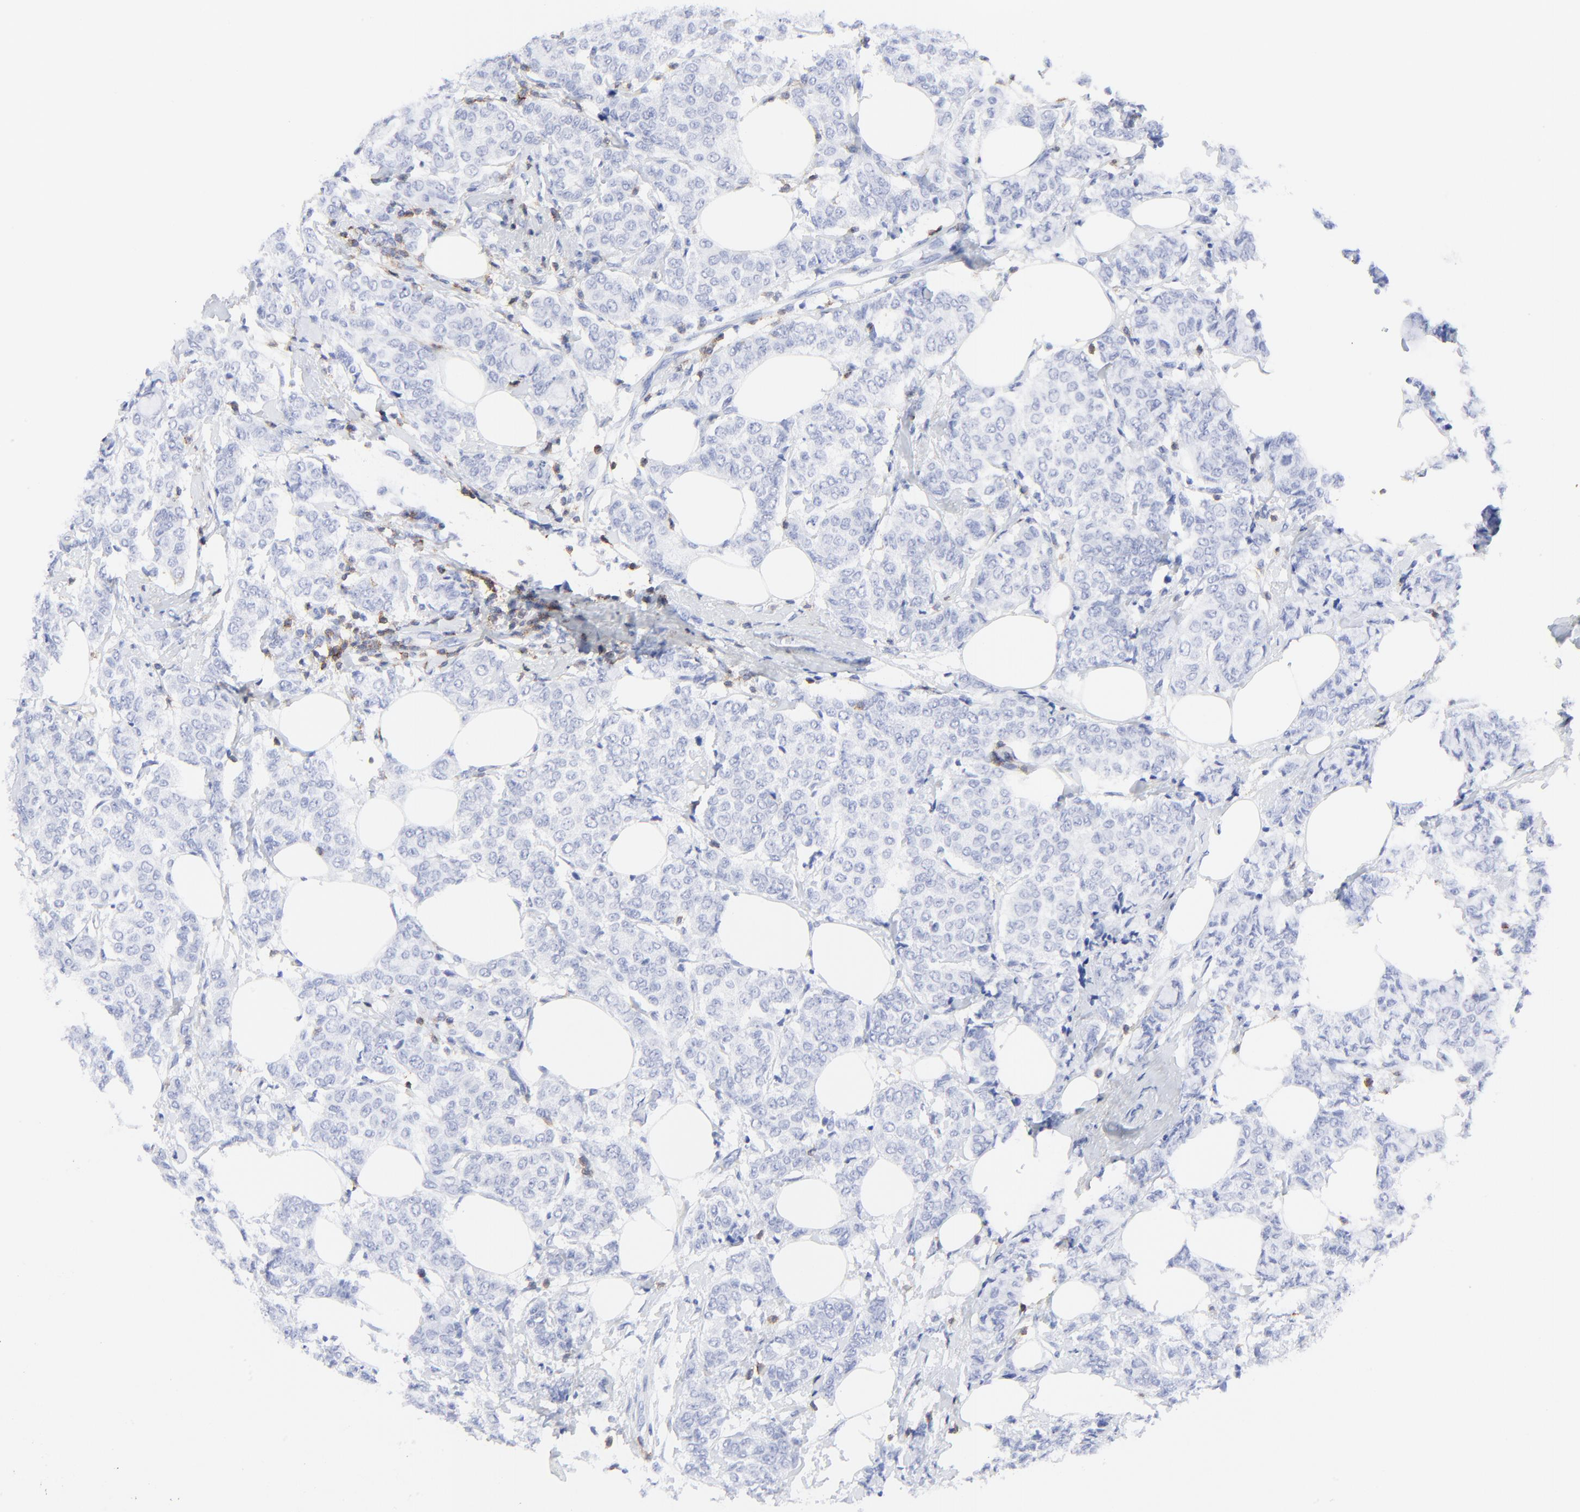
{"staining": {"intensity": "negative", "quantity": "none", "location": "none"}, "tissue": "breast cancer", "cell_type": "Tumor cells", "image_type": "cancer", "snomed": [{"axis": "morphology", "description": "Lobular carcinoma"}, {"axis": "topography", "description": "Breast"}], "caption": "A micrograph of lobular carcinoma (breast) stained for a protein exhibits no brown staining in tumor cells.", "gene": "LCK", "patient": {"sex": "female", "age": 60}}